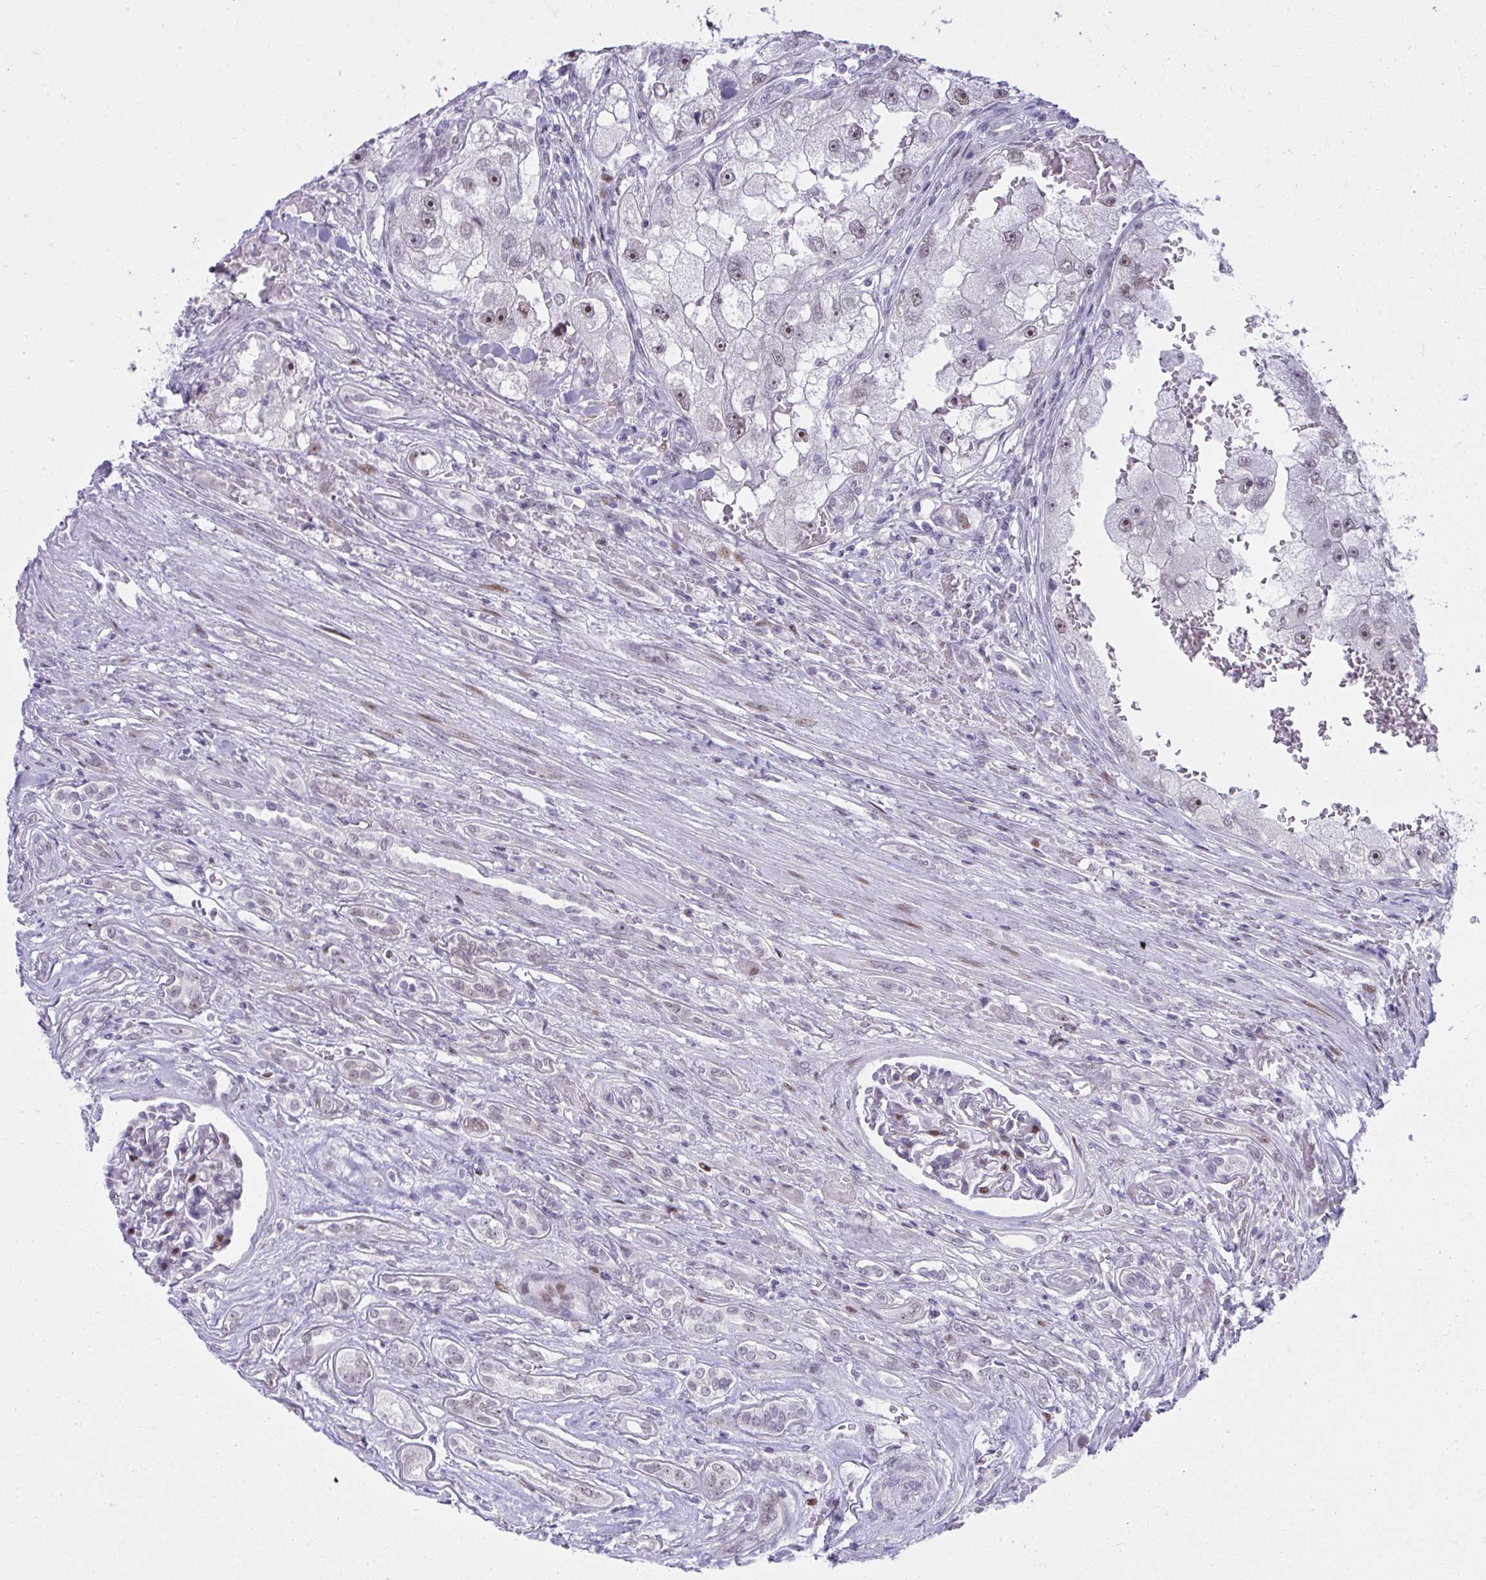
{"staining": {"intensity": "moderate", "quantity": ">75%", "location": "nuclear"}, "tissue": "renal cancer", "cell_type": "Tumor cells", "image_type": "cancer", "snomed": [{"axis": "morphology", "description": "Adenocarcinoma, NOS"}, {"axis": "topography", "description": "Kidney"}], "caption": "Human renal adenocarcinoma stained with a protein marker reveals moderate staining in tumor cells.", "gene": "GLDN", "patient": {"sex": "male", "age": 63}}